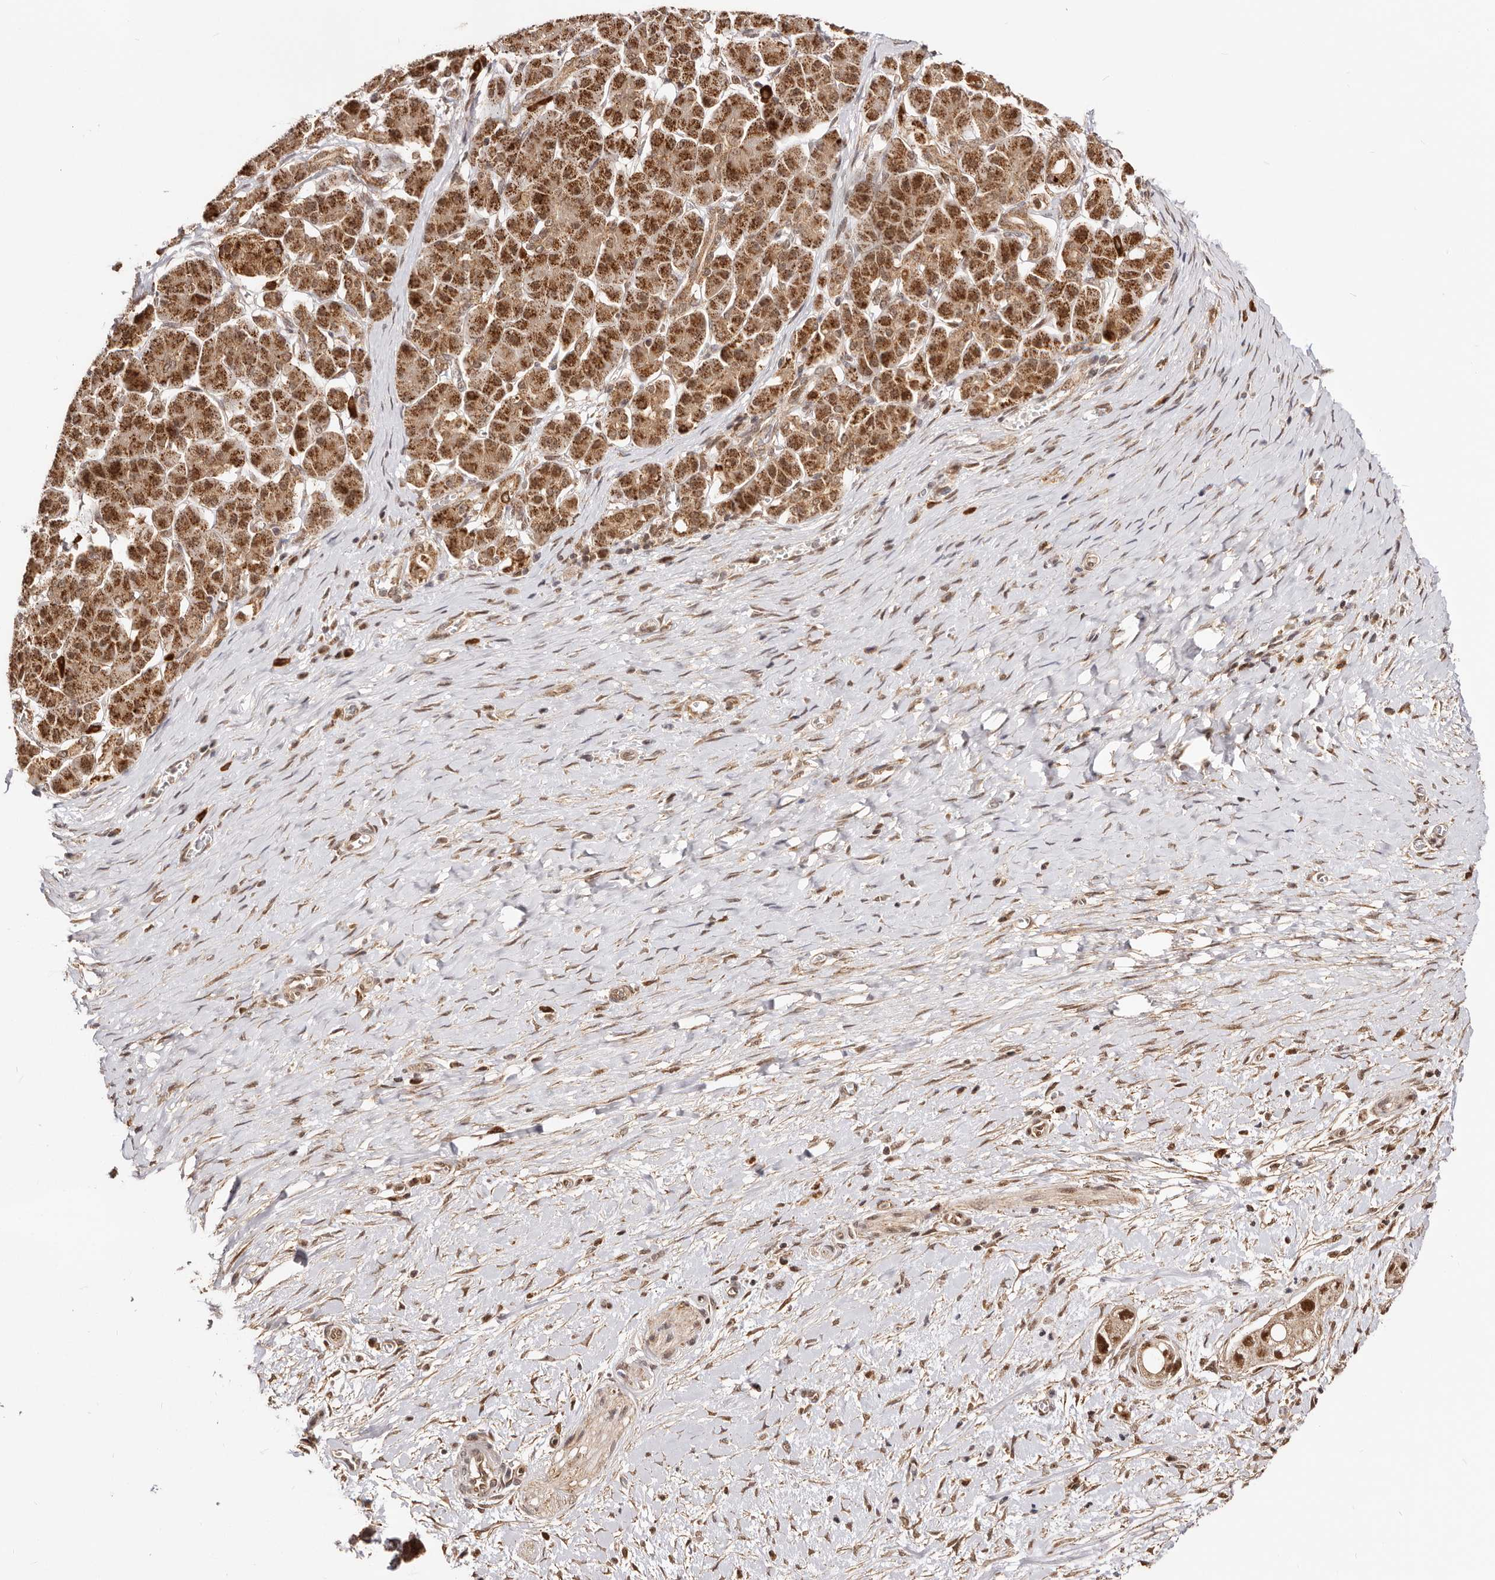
{"staining": {"intensity": "strong", "quantity": ">75%", "location": "cytoplasmic/membranous,nuclear"}, "tissue": "pancreatic cancer", "cell_type": "Tumor cells", "image_type": "cancer", "snomed": [{"axis": "morphology", "description": "Adenocarcinoma, NOS"}, {"axis": "topography", "description": "Pancreas"}], "caption": "Pancreatic cancer stained with immunohistochemistry (IHC) exhibits strong cytoplasmic/membranous and nuclear expression in about >75% of tumor cells.", "gene": "SEC14L1", "patient": {"sex": "male", "age": 58}}